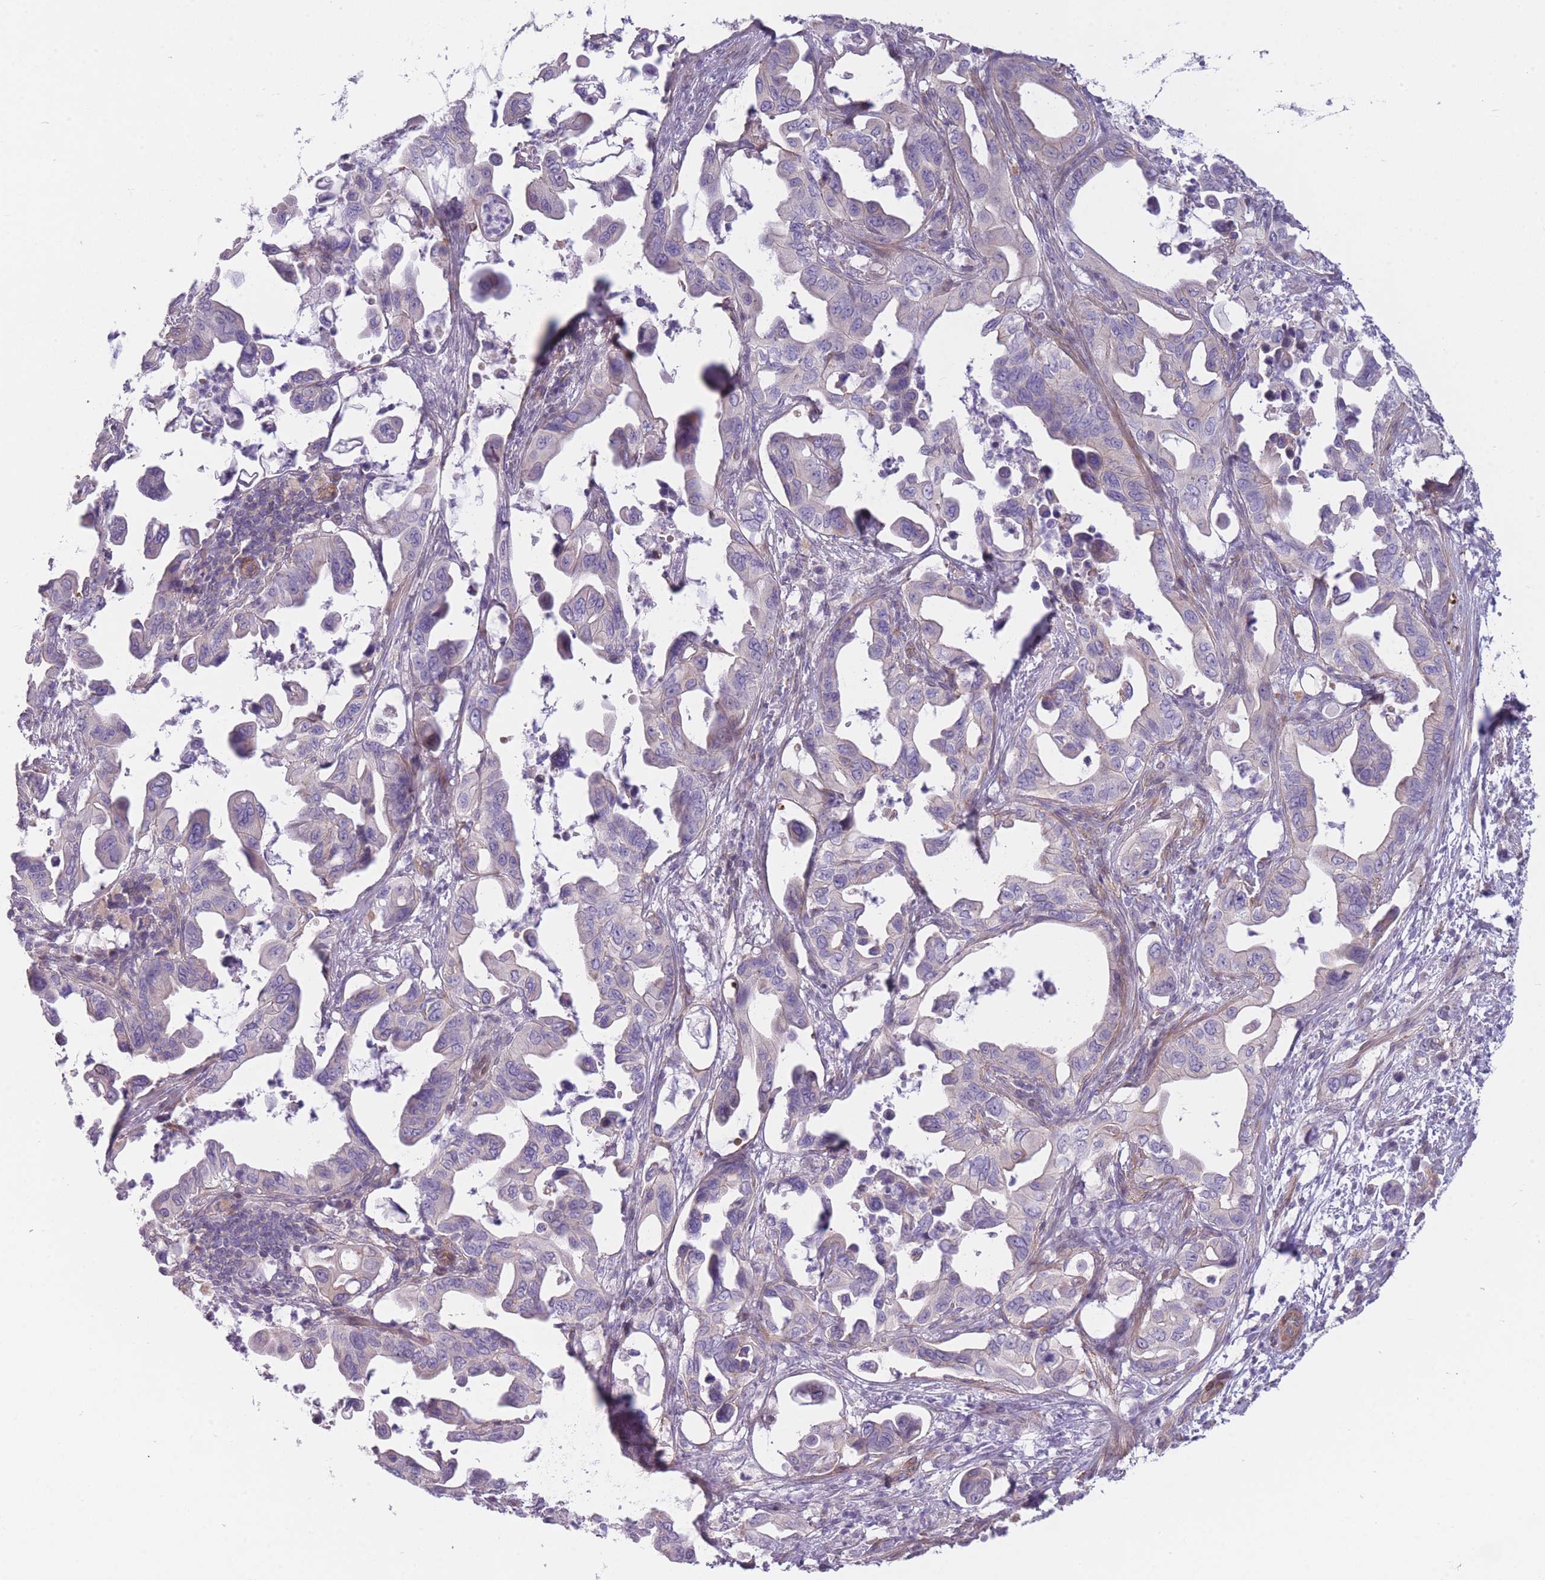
{"staining": {"intensity": "weak", "quantity": "<25%", "location": "cytoplasmic/membranous"}, "tissue": "pancreatic cancer", "cell_type": "Tumor cells", "image_type": "cancer", "snomed": [{"axis": "morphology", "description": "Adenocarcinoma, NOS"}, {"axis": "topography", "description": "Pancreas"}], "caption": "A micrograph of human pancreatic cancer is negative for staining in tumor cells. (DAB (3,3'-diaminobenzidine) IHC visualized using brightfield microscopy, high magnification).", "gene": "SLC7A6", "patient": {"sex": "male", "age": 61}}